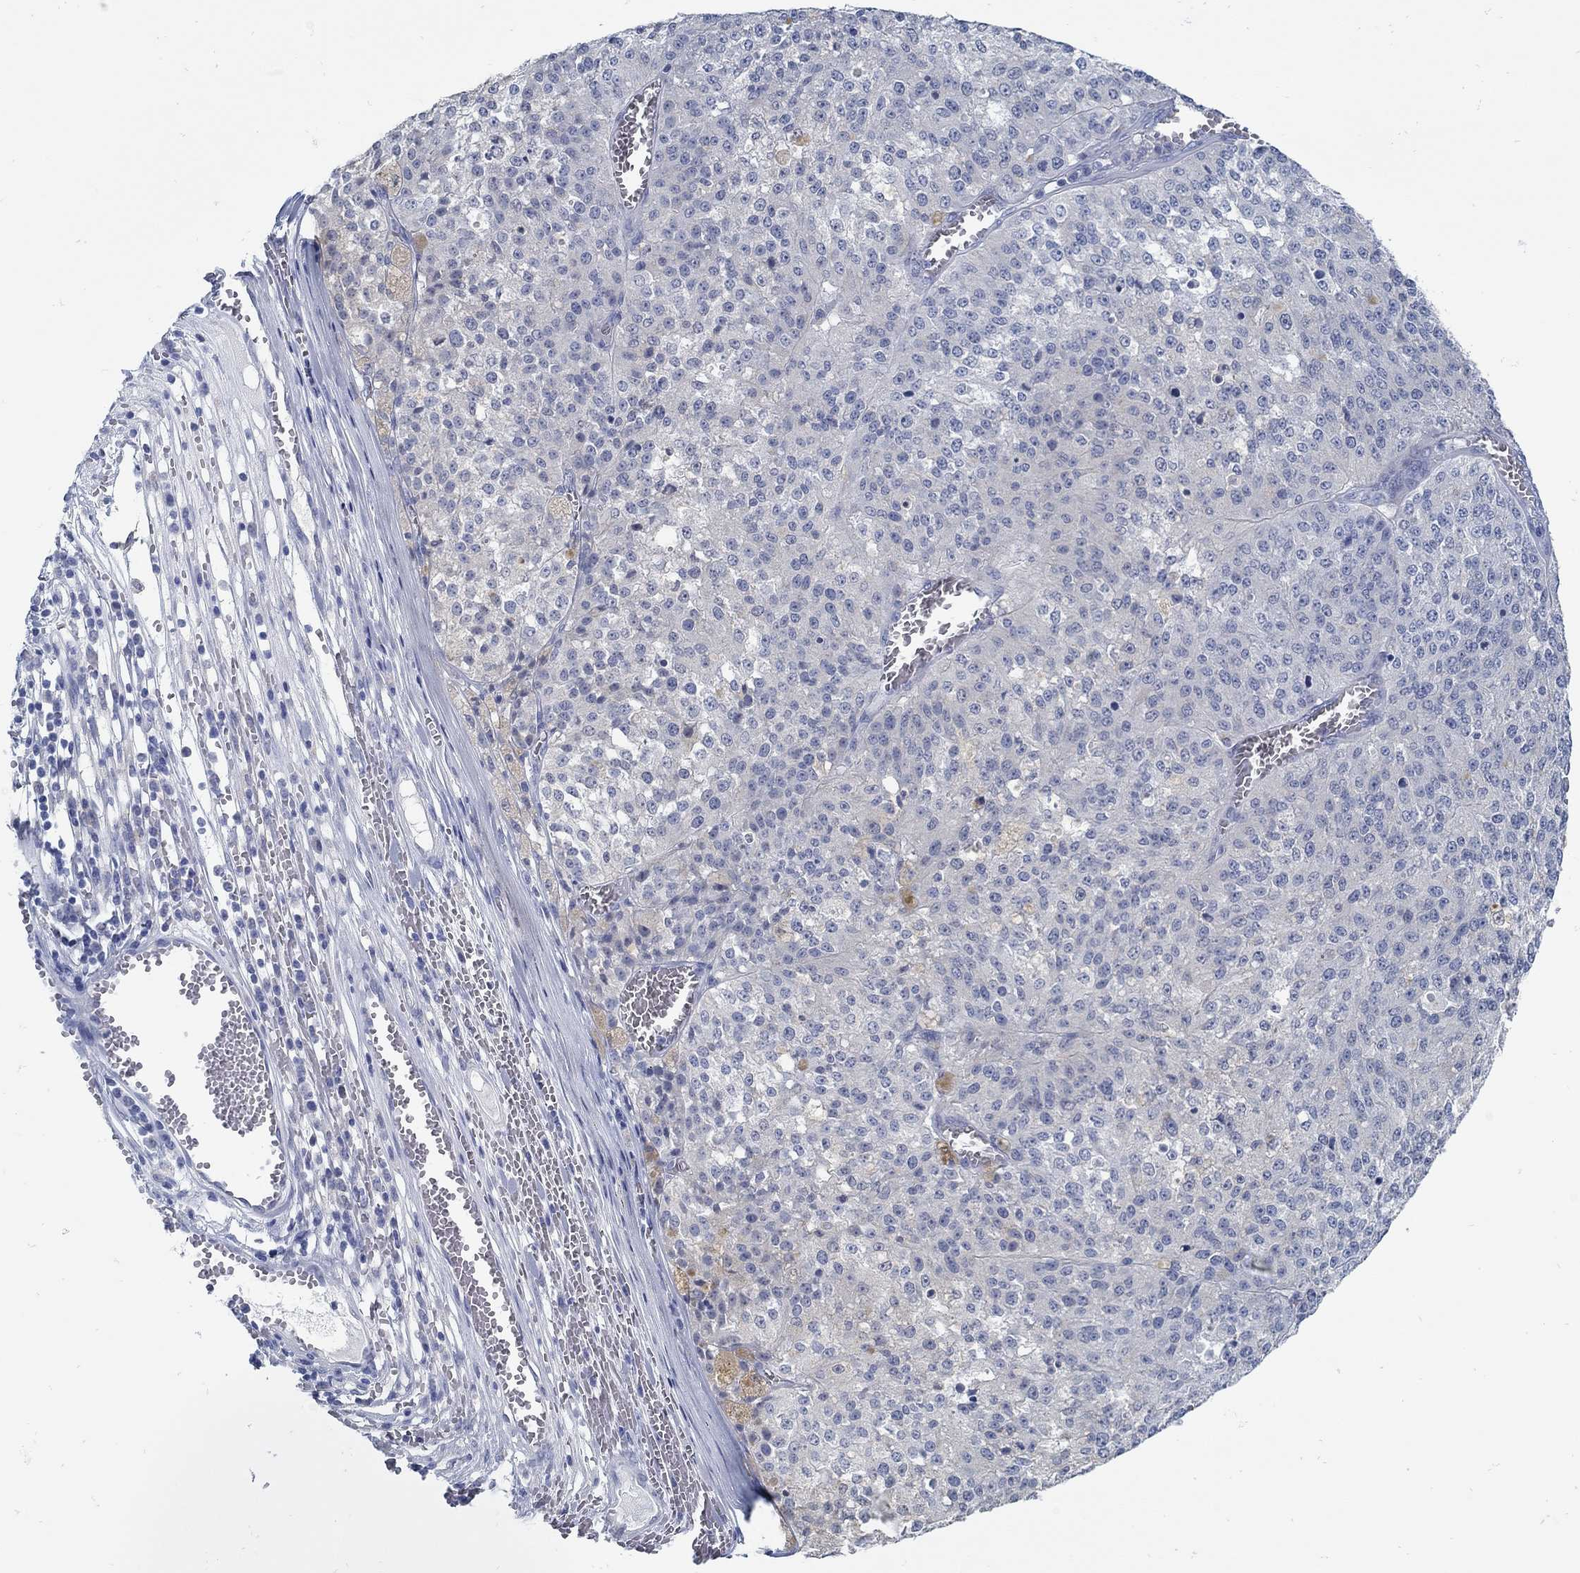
{"staining": {"intensity": "negative", "quantity": "none", "location": "none"}, "tissue": "melanoma", "cell_type": "Tumor cells", "image_type": "cancer", "snomed": [{"axis": "morphology", "description": "Malignant melanoma, Metastatic site"}, {"axis": "topography", "description": "Lymph node"}], "caption": "High power microscopy histopathology image of an immunohistochemistry (IHC) image of malignant melanoma (metastatic site), revealing no significant expression in tumor cells. The staining is performed using DAB brown chromogen with nuclei counter-stained in using hematoxylin.", "gene": "ZFAND4", "patient": {"sex": "female", "age": 64}}